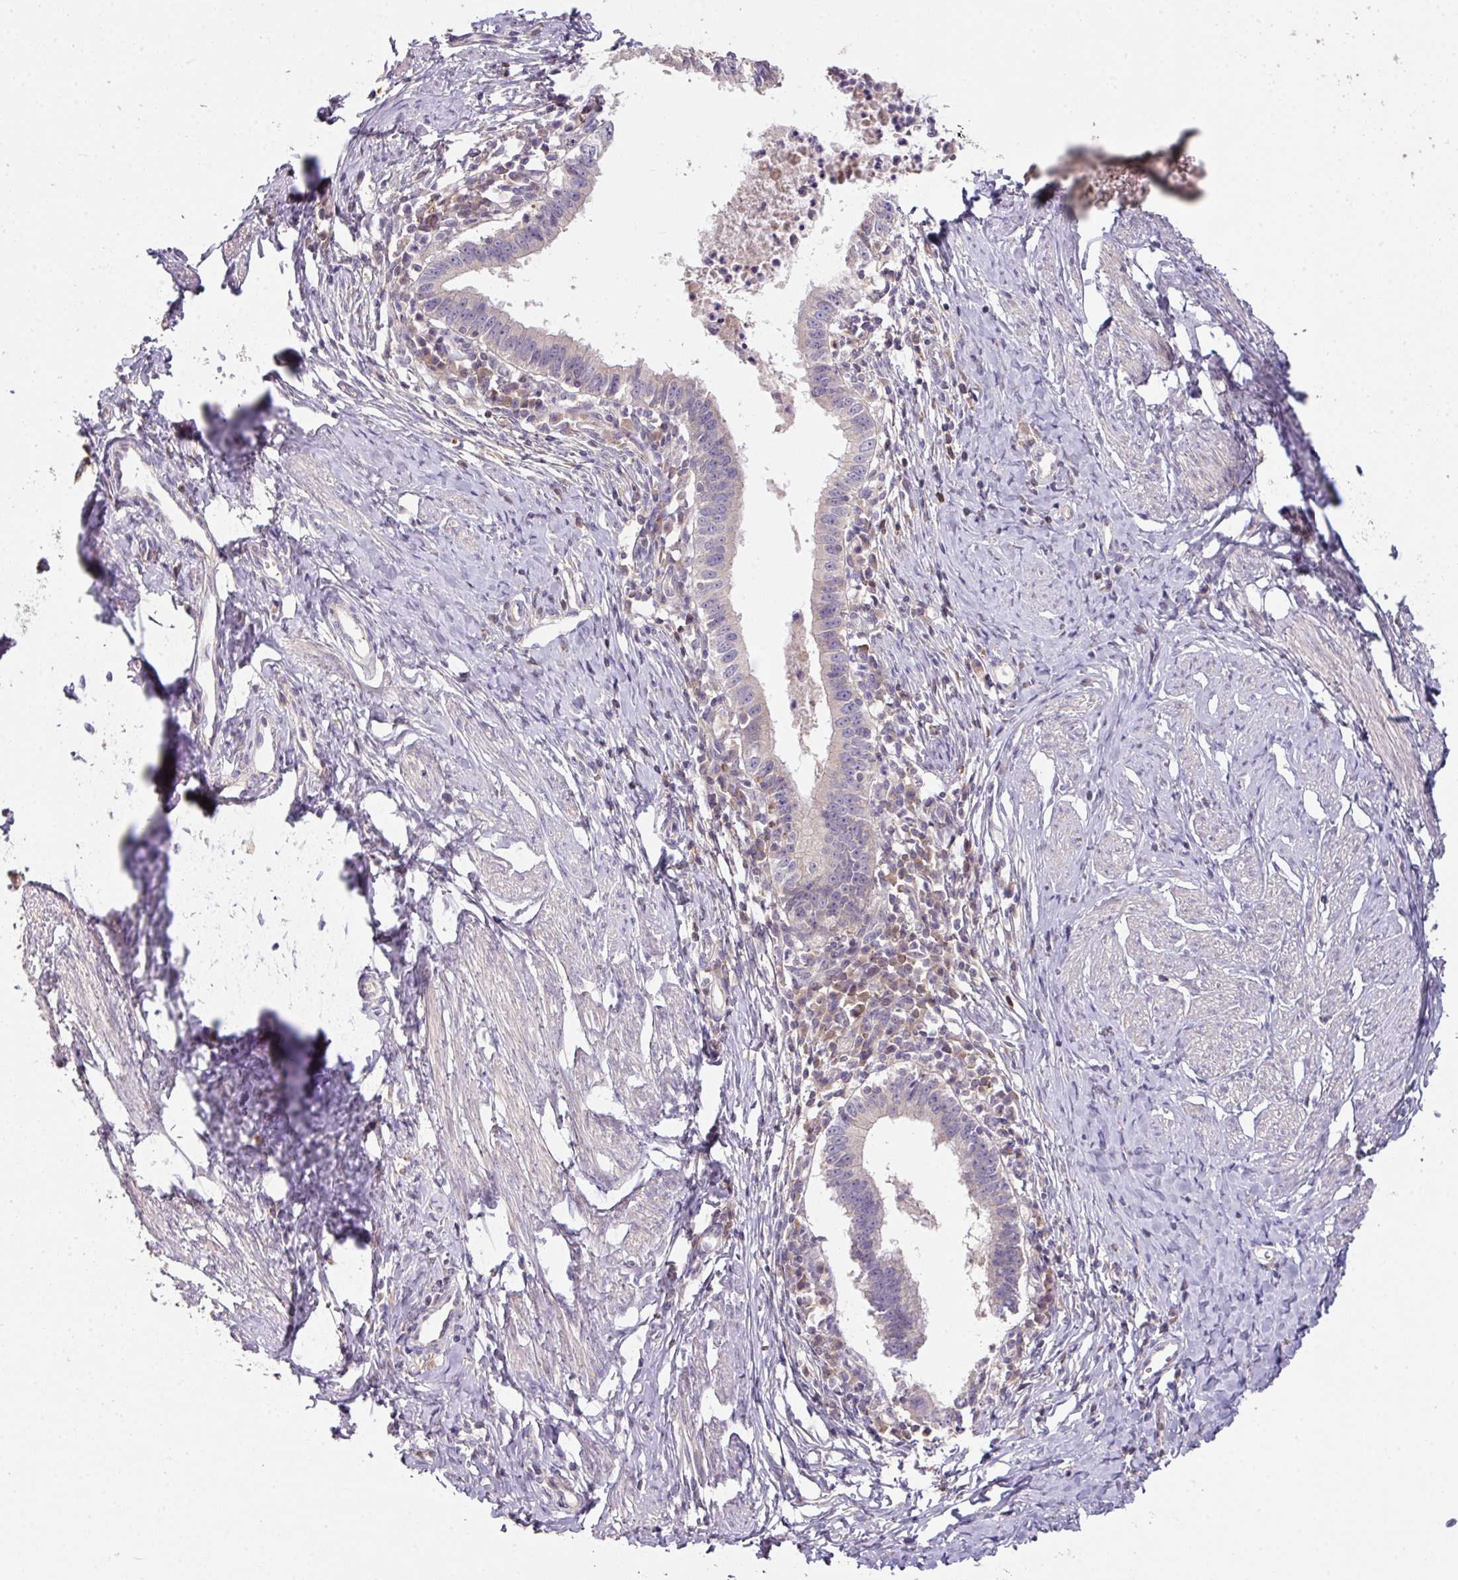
{"staining": {"intensity": "negative", "quantity": "none", "location": "none"}, "tissue": "cervical cancer", "cell_type": "Tumor cells", "image_type": "cancer", "snomed": [{"axis": "morphology", "description": "Adenocarcinoma, NOS"}, {"axis": "topography", "description": "Cervix"}], "caption": "Human cervical cancer stained for a protein using immunohistochemistry reveals no expression in tumor cells.", "gene": "SLAMF6", "patient": {"sex": "female", "age": 36}}